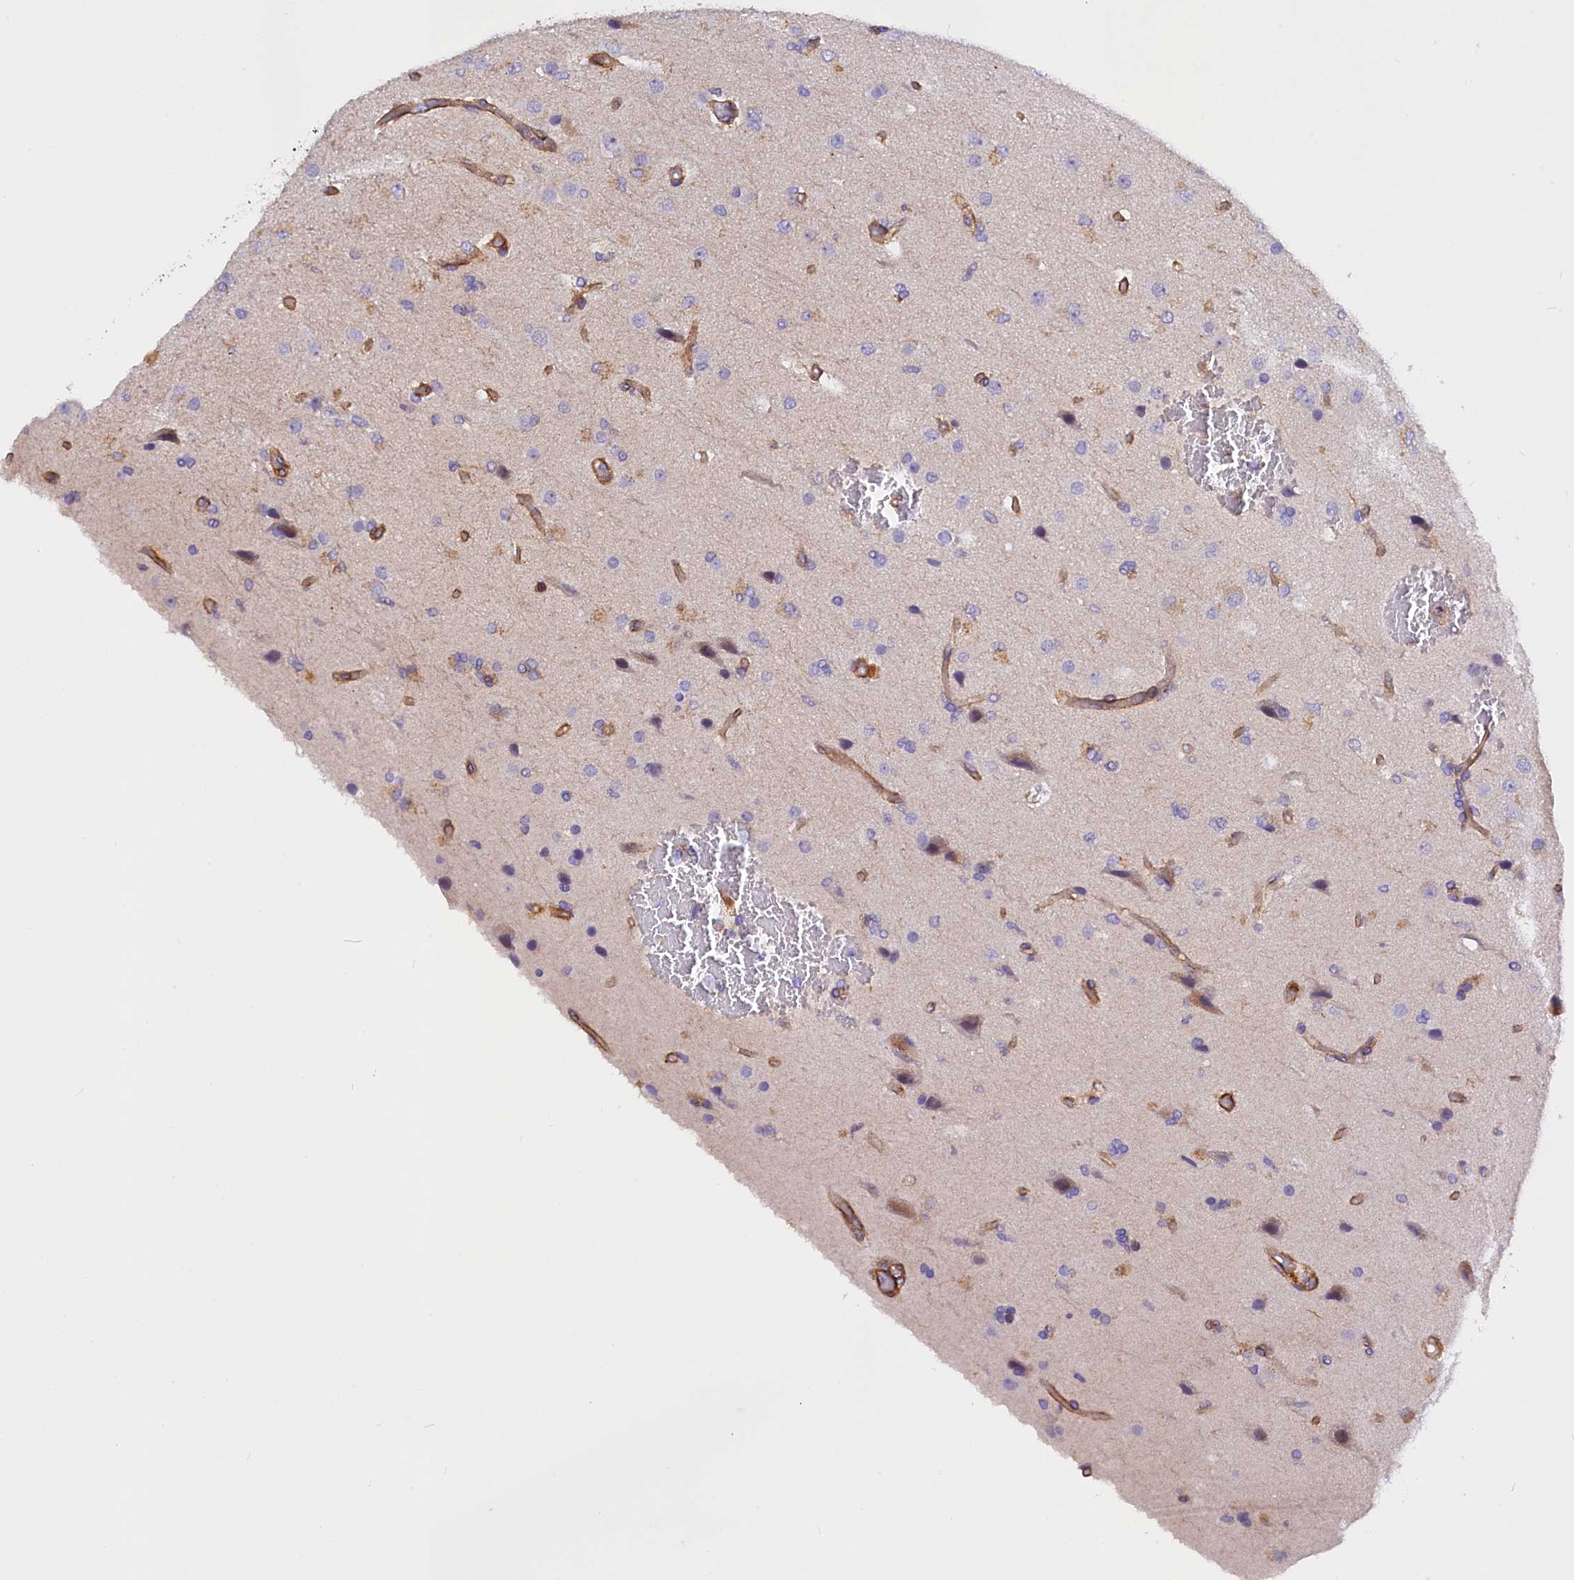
{"staining": {"intensity": "negative", "quantity": "none", "location": "none"}, "tissue": "glioma", "cell_type": "Tumor cells", "image_type": "cancer", "snomed": [{"axis": "morphology", "description": "Glioma, malignant, High grade"}, {"axis": "topography", "description": "Brain"}], "caption": "The photomicrograph demonstrates no significant expression in tumor cells of malignant glioma (high-grade).", "gene": "MED20", "patient": {"sex": "female", "age": 74}}